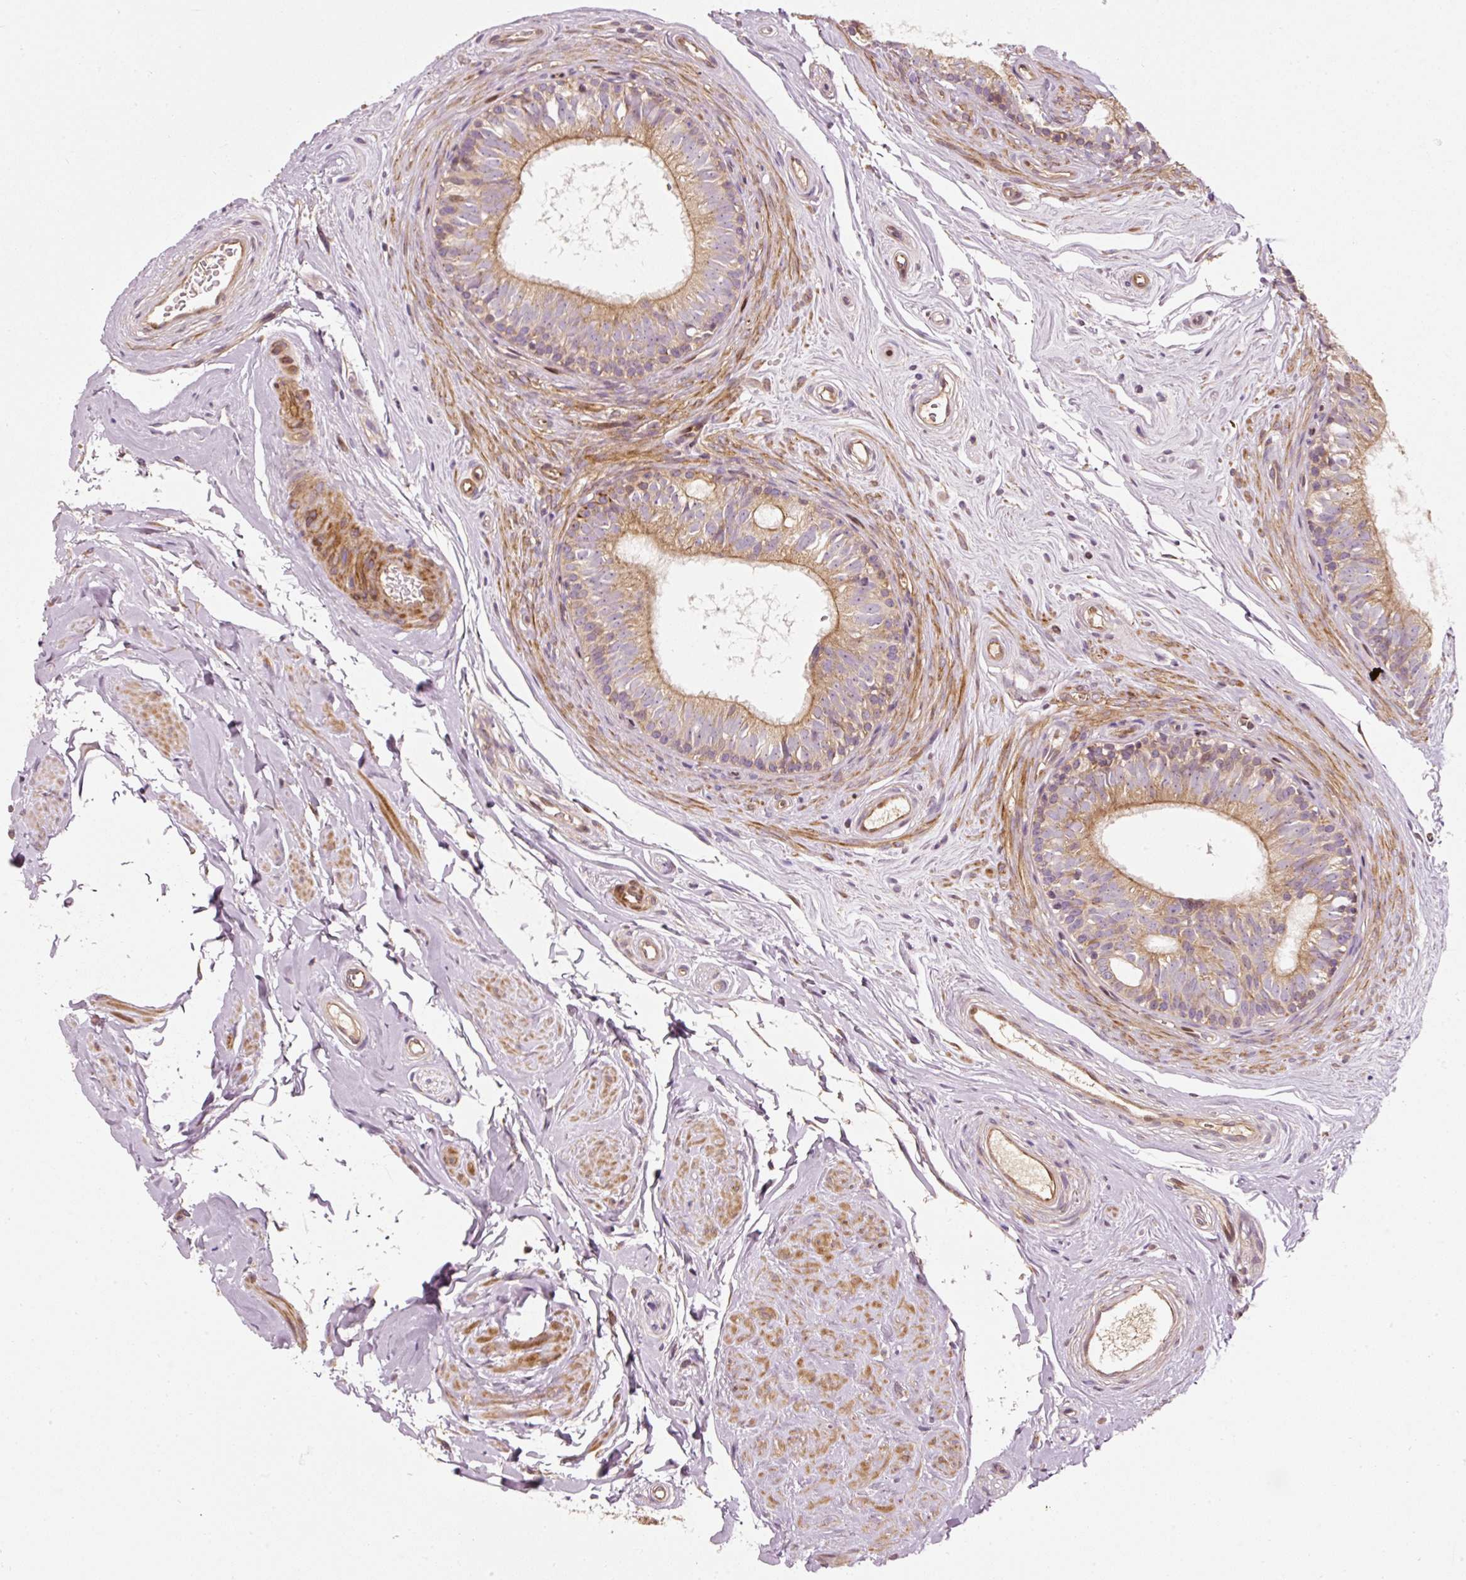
{"staining": {"intensity": "moderate", "quantity": ">75%", "location": "cytoplasmic/membranous"}, "tissue": "epididymis", "cell_type": "Glandular cells", "image_type": "normal", "snomed": [{"axis": "morphology", "description": "Normal tissue, NOS"}, {"axis": "topography", "description": "Epididymis"}], "caption": "Glandular cells show medium levels of moderate cytoplasmic/membranous expression in approximately >75% of cells in normal human epididymis.", "gene": "NAPA", "patient": {"sex": "male", "age": 45}}